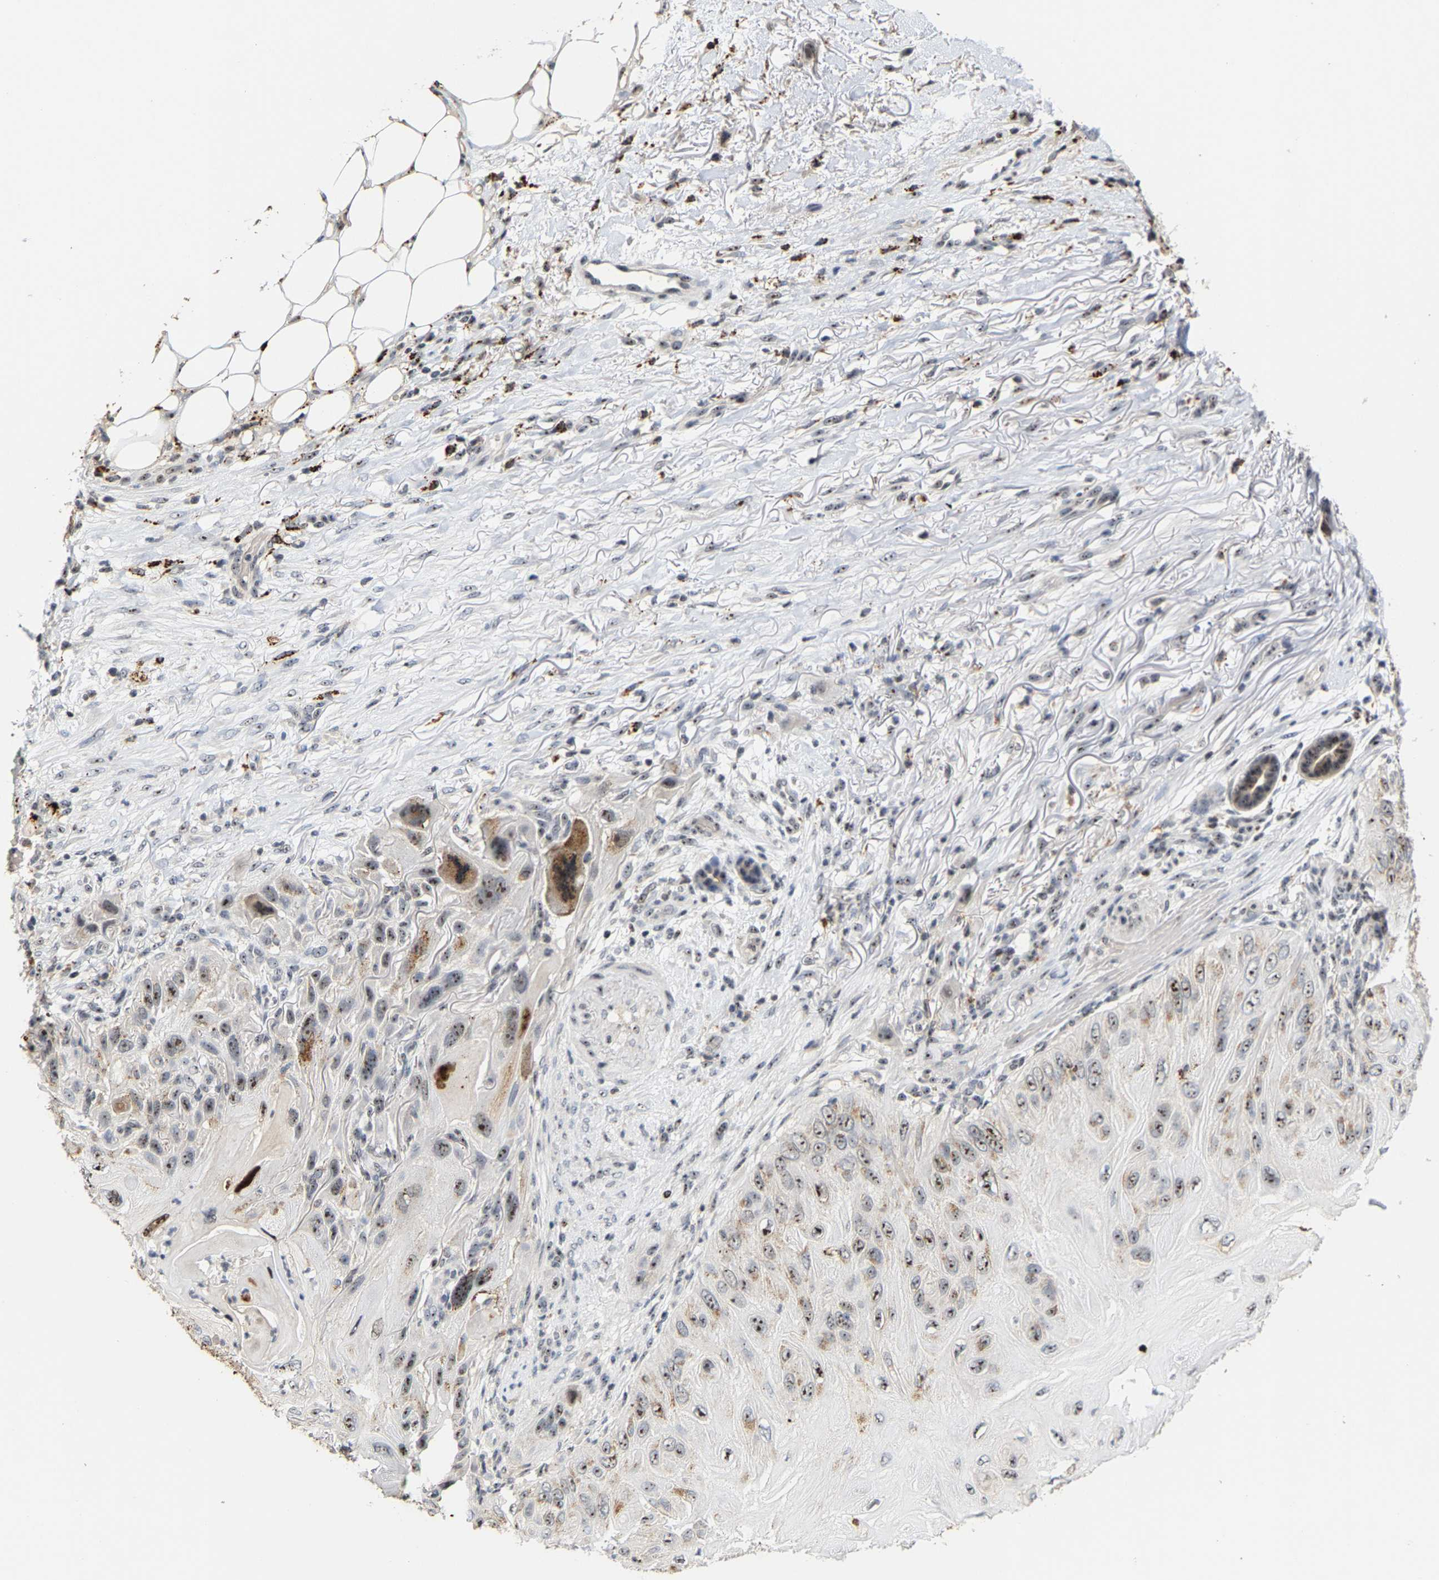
{"staining": {"intensity": "moderate", "quantity": ">75%", "location": "cytoplasmic/membranous,nuclear"}, "tissue": "skin cancer", "cell_type": "Tumor cells", "image_type": "cancer", "snomed": [{"axis": "morphology", "description": "Squamous cell carcinoma, NOS"}, {"axis": "topography", "description": "Skin"}], "caption": "This is an image of IHC staining of skin cancer (squamous cell carcinoma), which shows moderate staining in the cytoplasmic/membranous and nuclear of tumor cells.", "gene": "NOP58", "patient": {"sex": "female", "age": 77}}